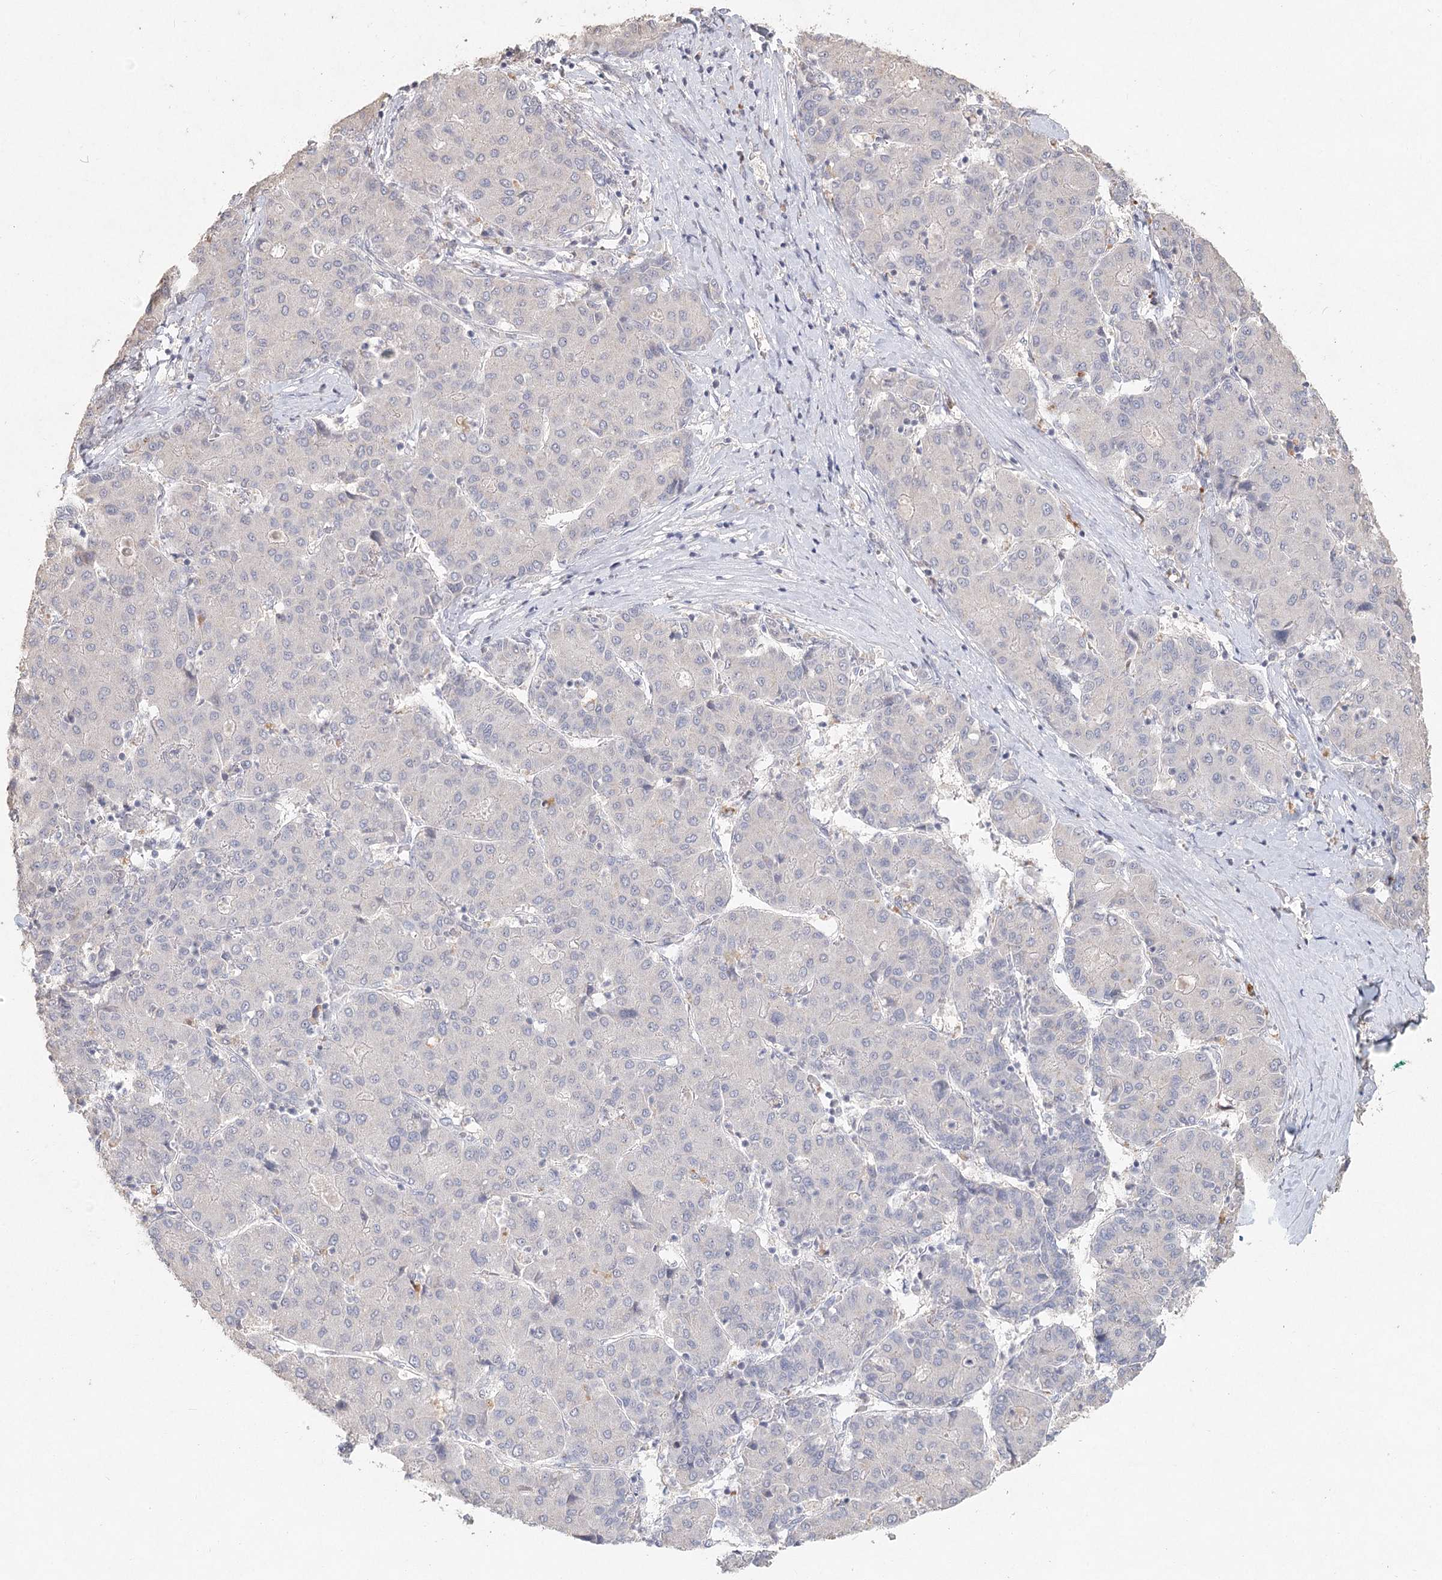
{"staining": {"intensity": "negative", "quantity": "none", "location": "none"}, "tissue": "liver cancer", "cell_type": "Tumor cells", "image_type": "cancer", "snomed": [{"axis": "morphology", "description": "Carcinoma, Hepatocellular, NOS"}, {"axis": "topography", "description": "Liver"}], "caption": "There is no significant staining in tumor cells of liver cancer (hepatocellular carcinoma).", "gene": "ARSI", "patient": {"sex": "male", "age": 65}}